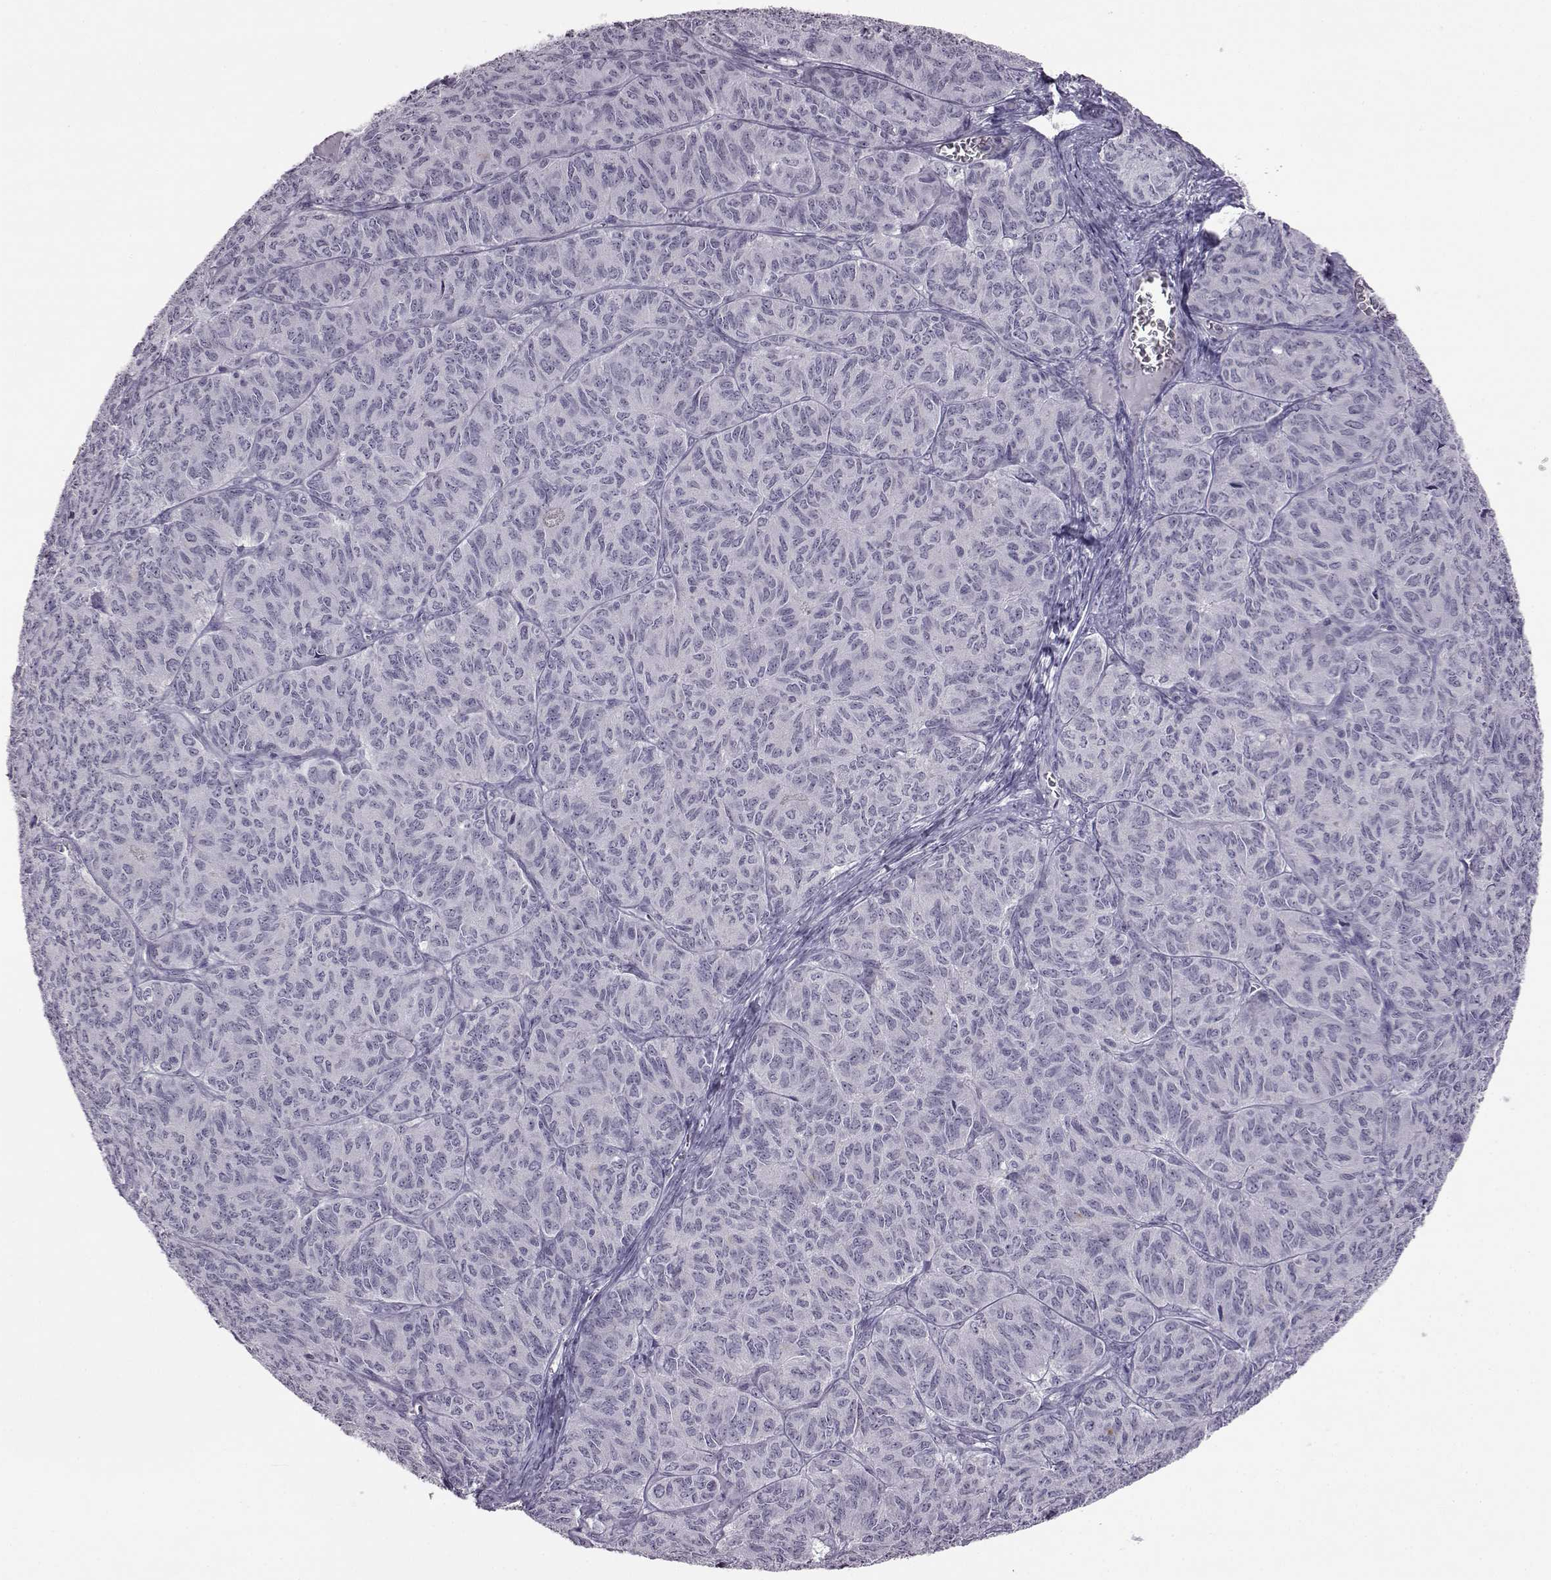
{"staining": {"intensity": "negative", "quantity": "none", "location": "none"}, "tissue": "ovarian cancer", "cell_type": "Tumor cells", "image_type": "cancer", "snomed": [{"axis": "morphology", "description": "Carcinoma, endometroid"}, {"axis": "topography", "description": "Ovary"}], "caption": "Immunohistochemistry image of neoplastic tissue: ovarian endometroid carcinoma stained with DAB (3,3'-diaminobenzidine) displays no significant protein positivity in tumor cells. (IHC, brightfield microscopy, high magnification).", "gene": "ADGRG2", "patient": {"sex": "female", "age": 80}}